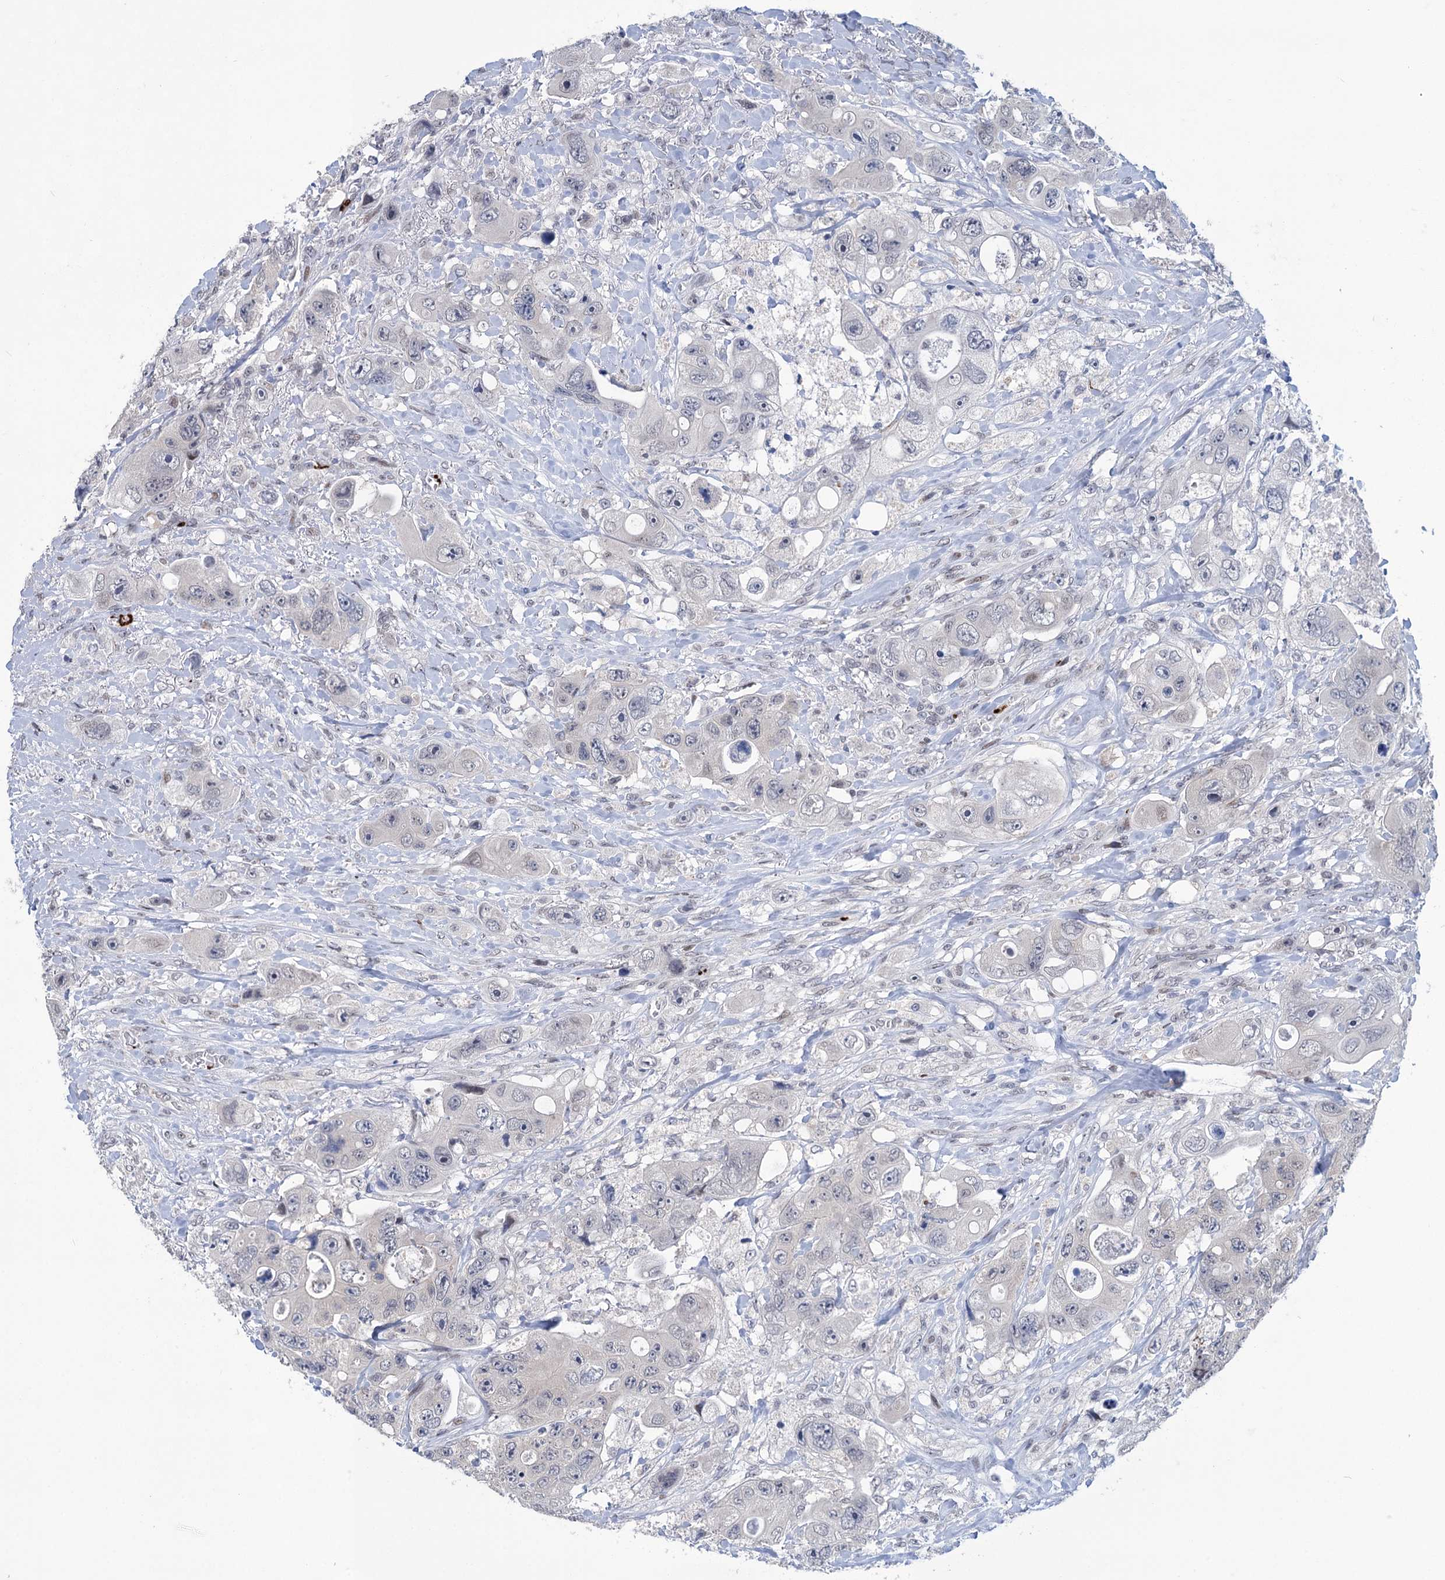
{"staining": {"intensity": "negative", "quantity": "none", "location": "none"}, "tissue": "colorectal cancer", "cell_type": "Tumor cells", "image_type": "cancer", "snomed": [{"axis": "morphology", "description": "Adenocarcinoma, NOS"}, {"axis": "topography", "description": "Colon"}], "caption": "DAB (3,3'-diaminobenzidine) immunohistochemical staining of colorectal adenocarcinoma reveals no significant staining in tumor cells.", "gene": "MON2", "patient": {"sex": "female", "age": 46}}